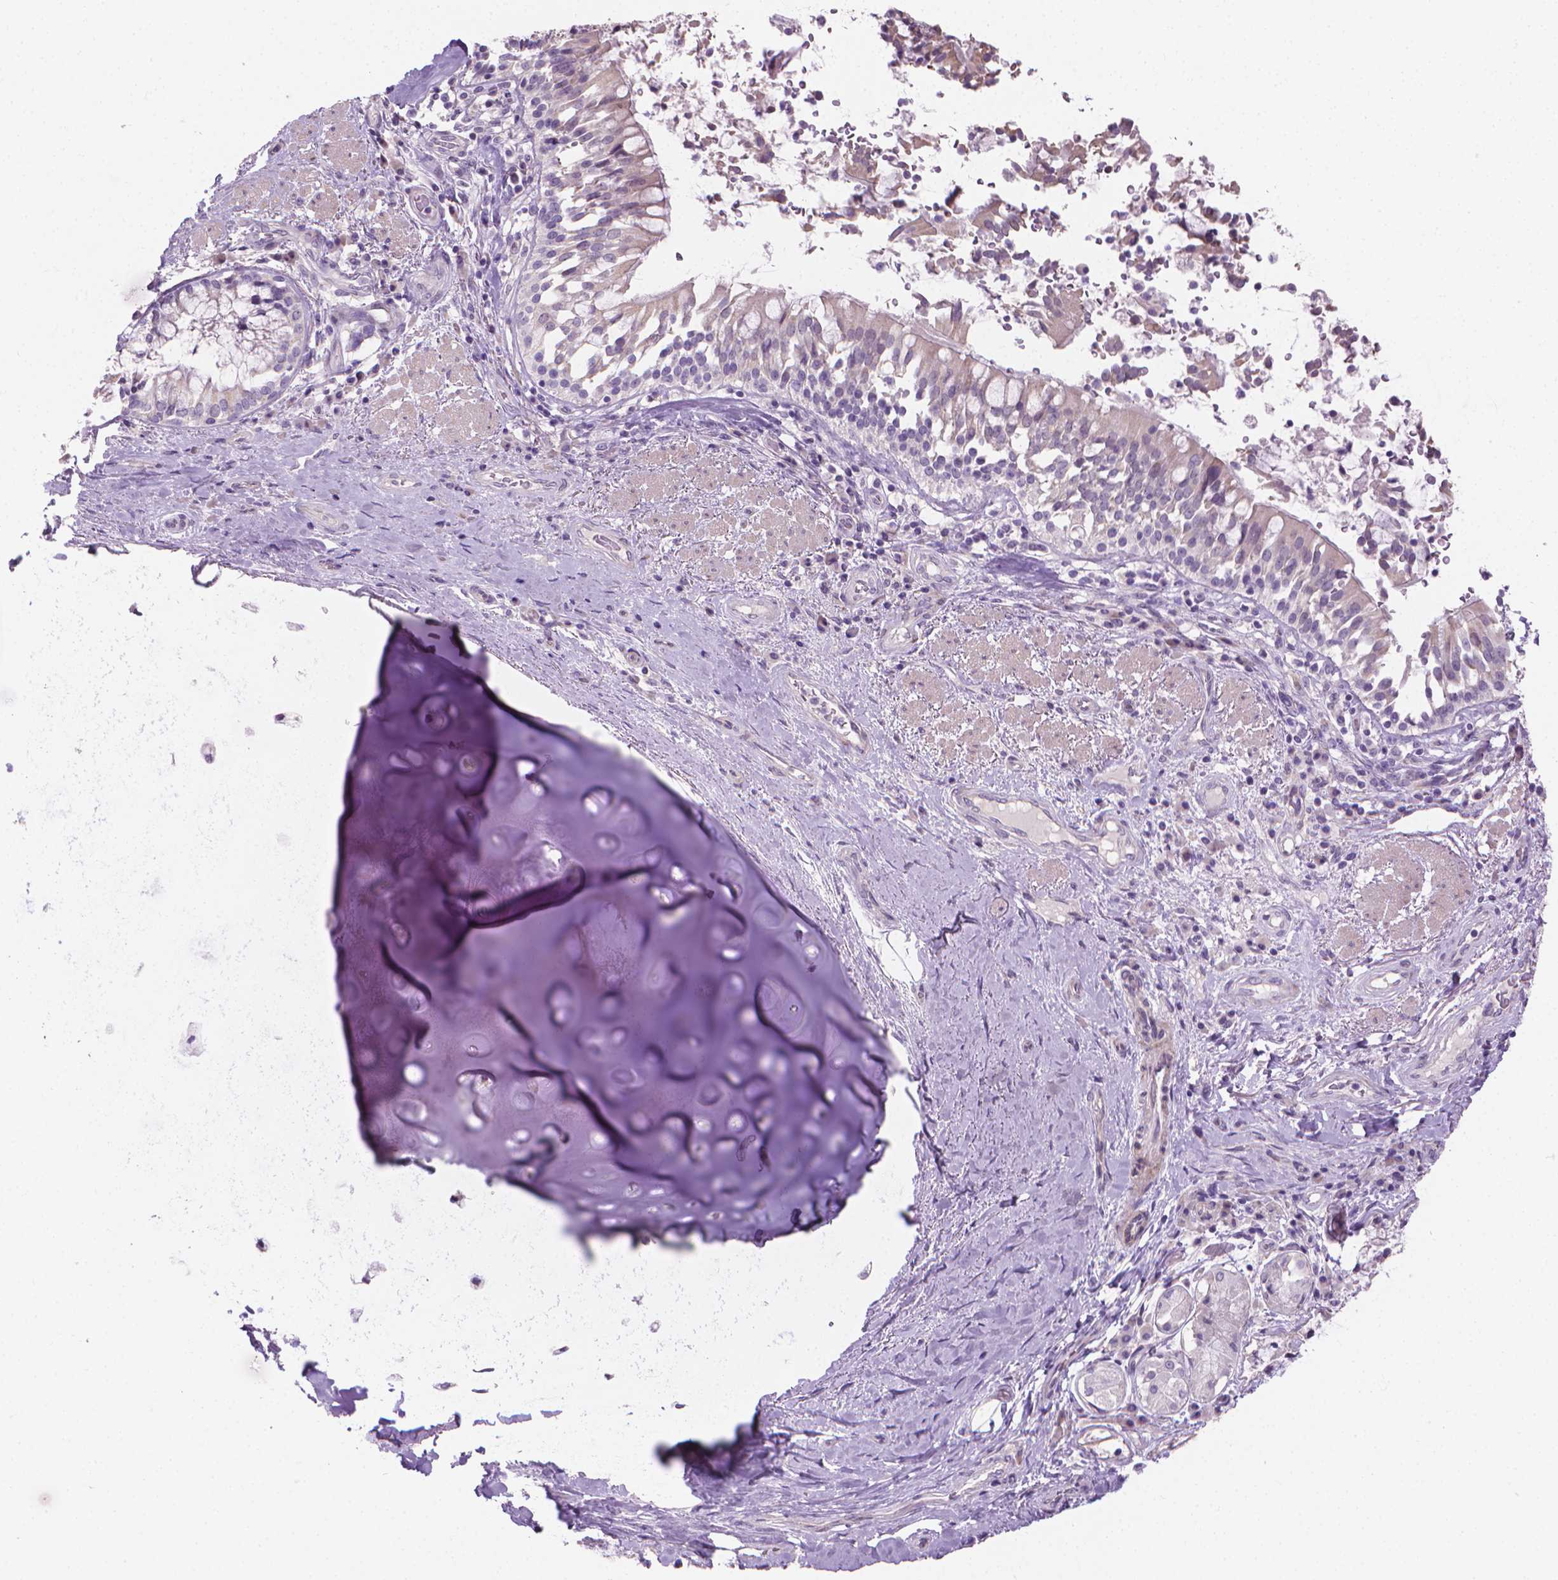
{"staining": {"intensity": "negative", "quantity": "none", "location": "none"}, "tissue": "adipose tissue", "cell_type": "Adipocytes", "image_type": "normal", "snomed": [{"axis": "morphology", "description": "Normal tissue, NOS"}, {"axis": "topography", "description": "Cartilage tissue"}, {"axis": "topography", "description": "Bronchus"}], "caption": "IHC micrograph of benign adipose tissue: adipose tissue stained with DAB demonstrates no significant protein staining in adipocytes. (Immunohistochemistry, brightfield microscopy, high magnification).", "gene": "GSDMA", "patient": {"sex": "male", "age": 64}}